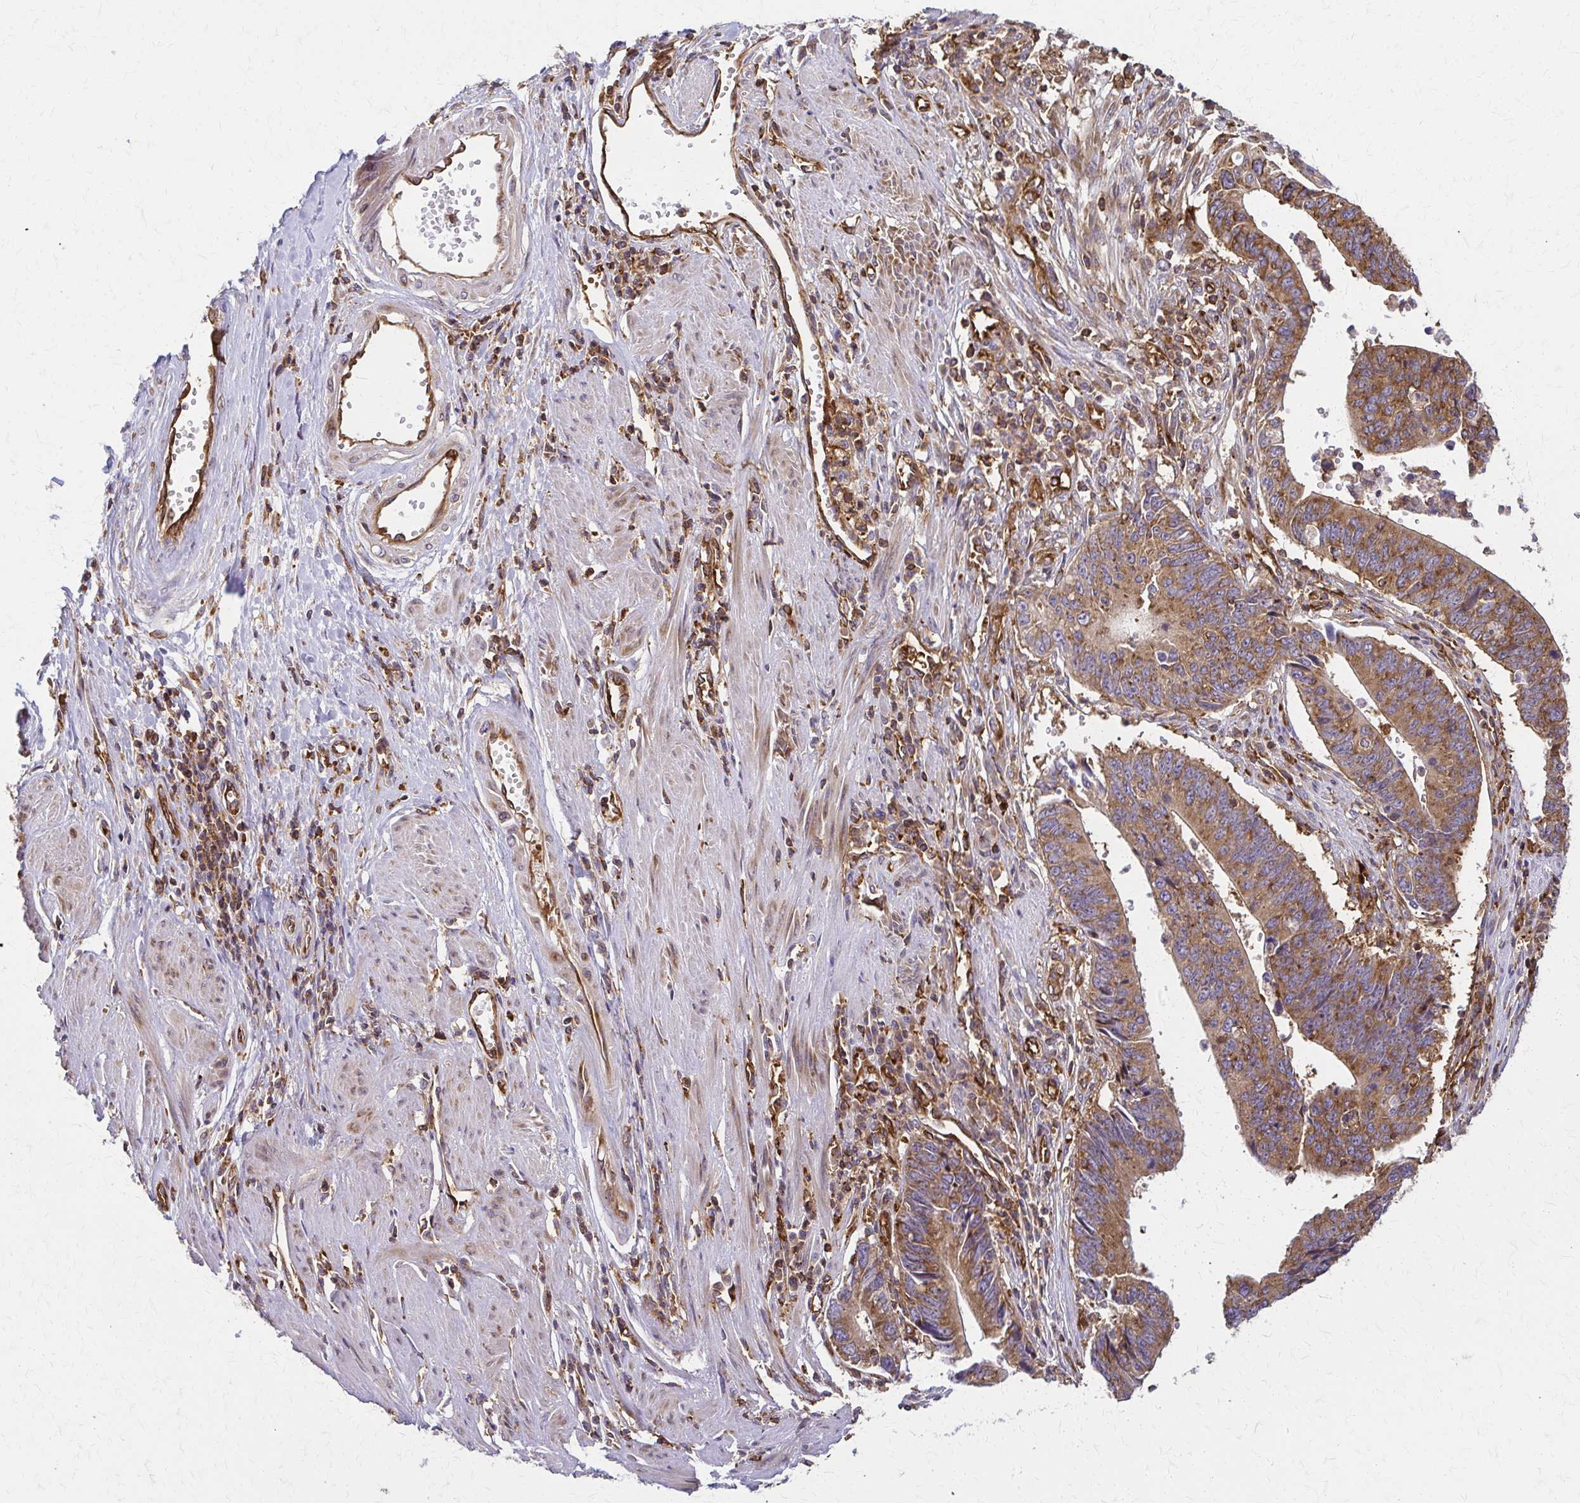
{"staining": {"intensity": "moderate", "quantity": ">75%", "location": "cytoplasmic/membranous"}, "tissue": "stomach cancer", "cell_type": "Tumor cells", "image_type": "cancer", "snomed": [{"axis": "morphology", "description": "Adenocarcinoma, NOS"}, {"axis": "topography", "description": "Stomach"}], "caption": "Immunohistochemical staining of human stomach adenocarcinoma demonstrates medium levels of moderate cytoplasmic/membranous protein staining in approximately >75% of tumor cells.", "gene": "WASF2", "patient": {"sex": "male", "age": 59}}